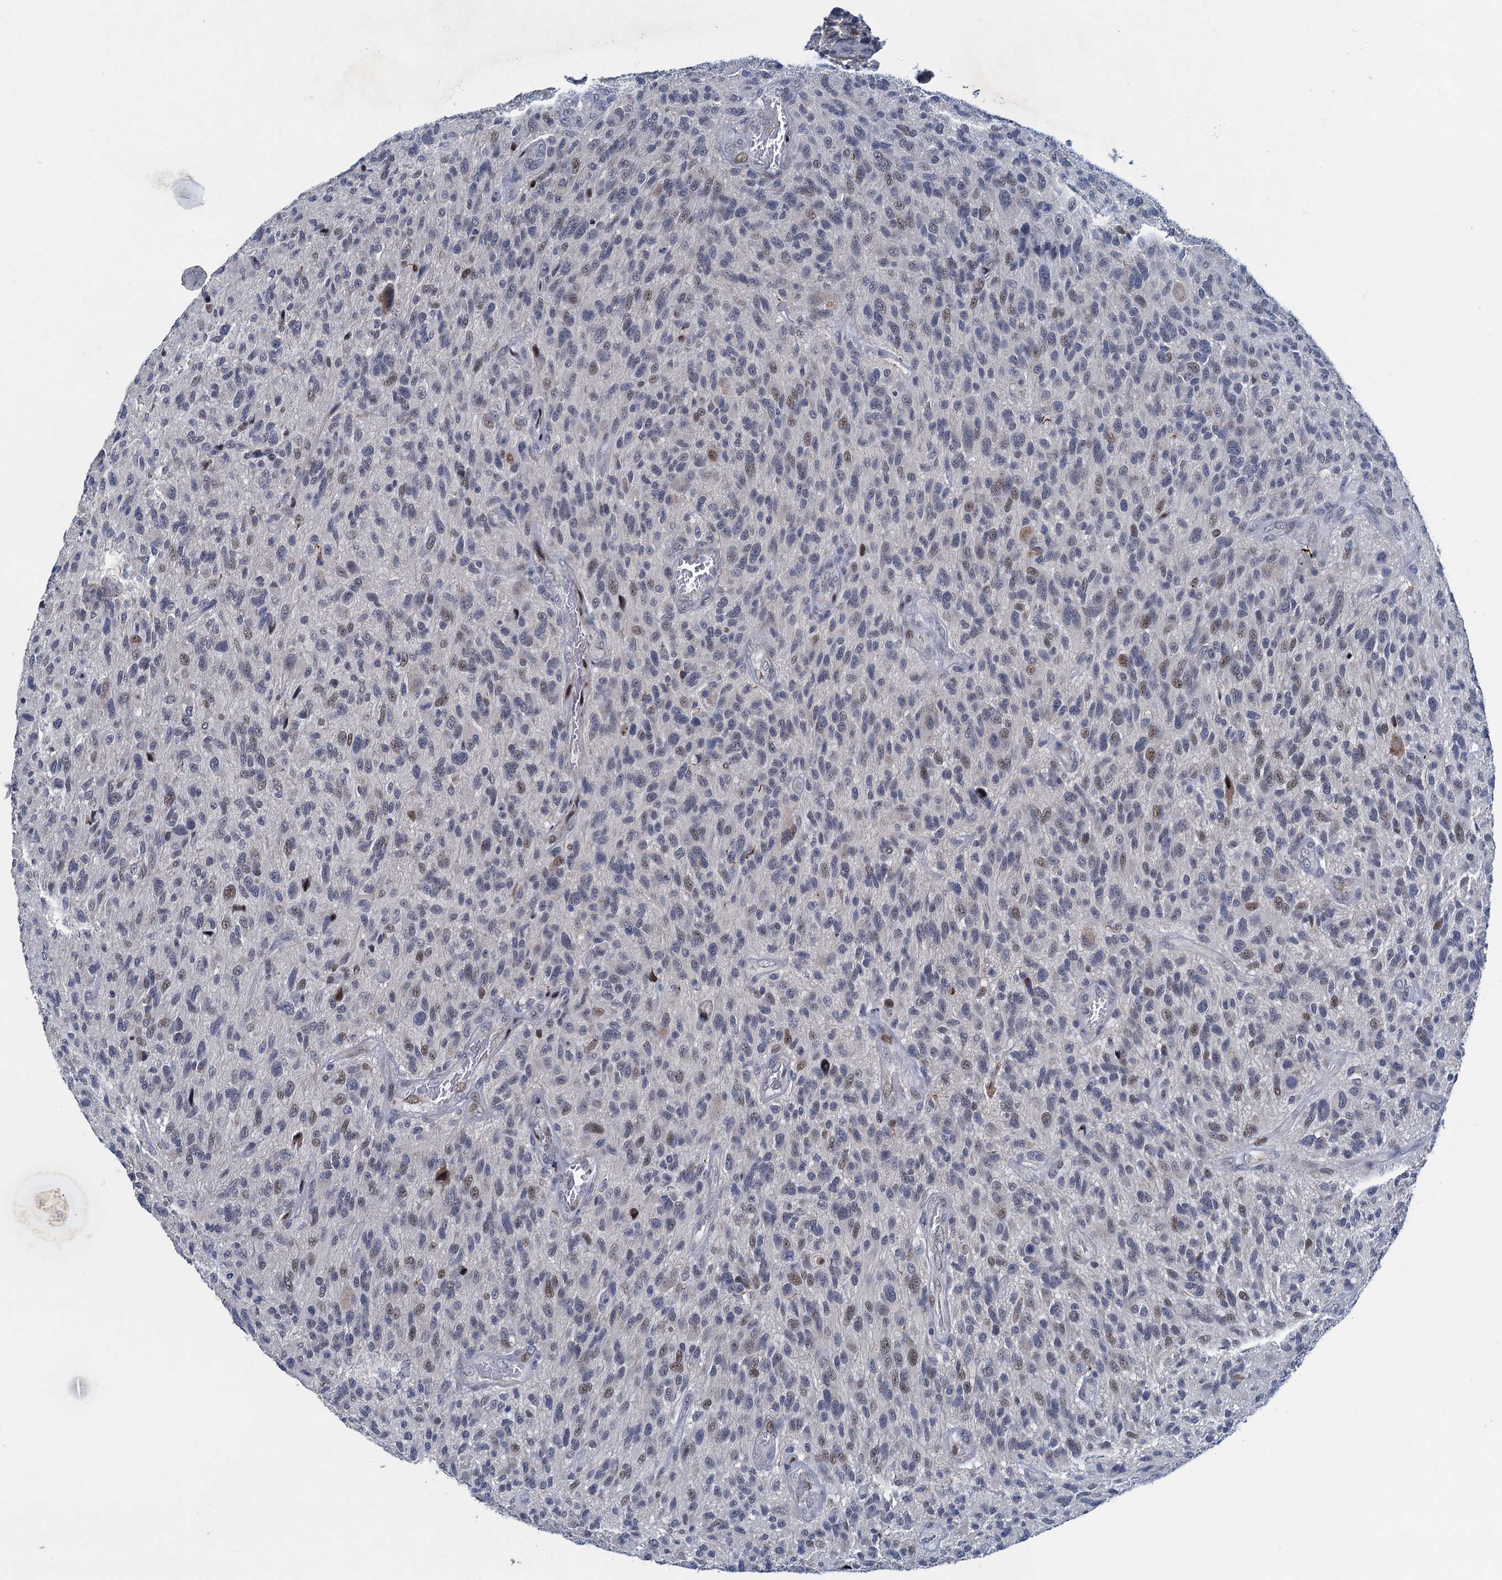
{"staining": {"intensity": "weak", "quantity": "<25%", "location": "nuclear"}, "tissue": "glioma", "cell_type": "Tumor cells", "image_type": "cancer", "snomed": [{"axis": "morphology", "description": "Glioma, malignant, High grade"}, {"axis": "topography", "description": "Brain"}], "caption": "High magnification brightfield microscopy of malignant high-grade glioma stained with DAB (brown) and counterstained with hematoxylin (blue): tumor cells show no significant expression. (DAB immunohistochemistry (IHC) with hematoxylin counter stain).", "gene": "ATOSA", "patient": {"sex": "male", "age": 47}}